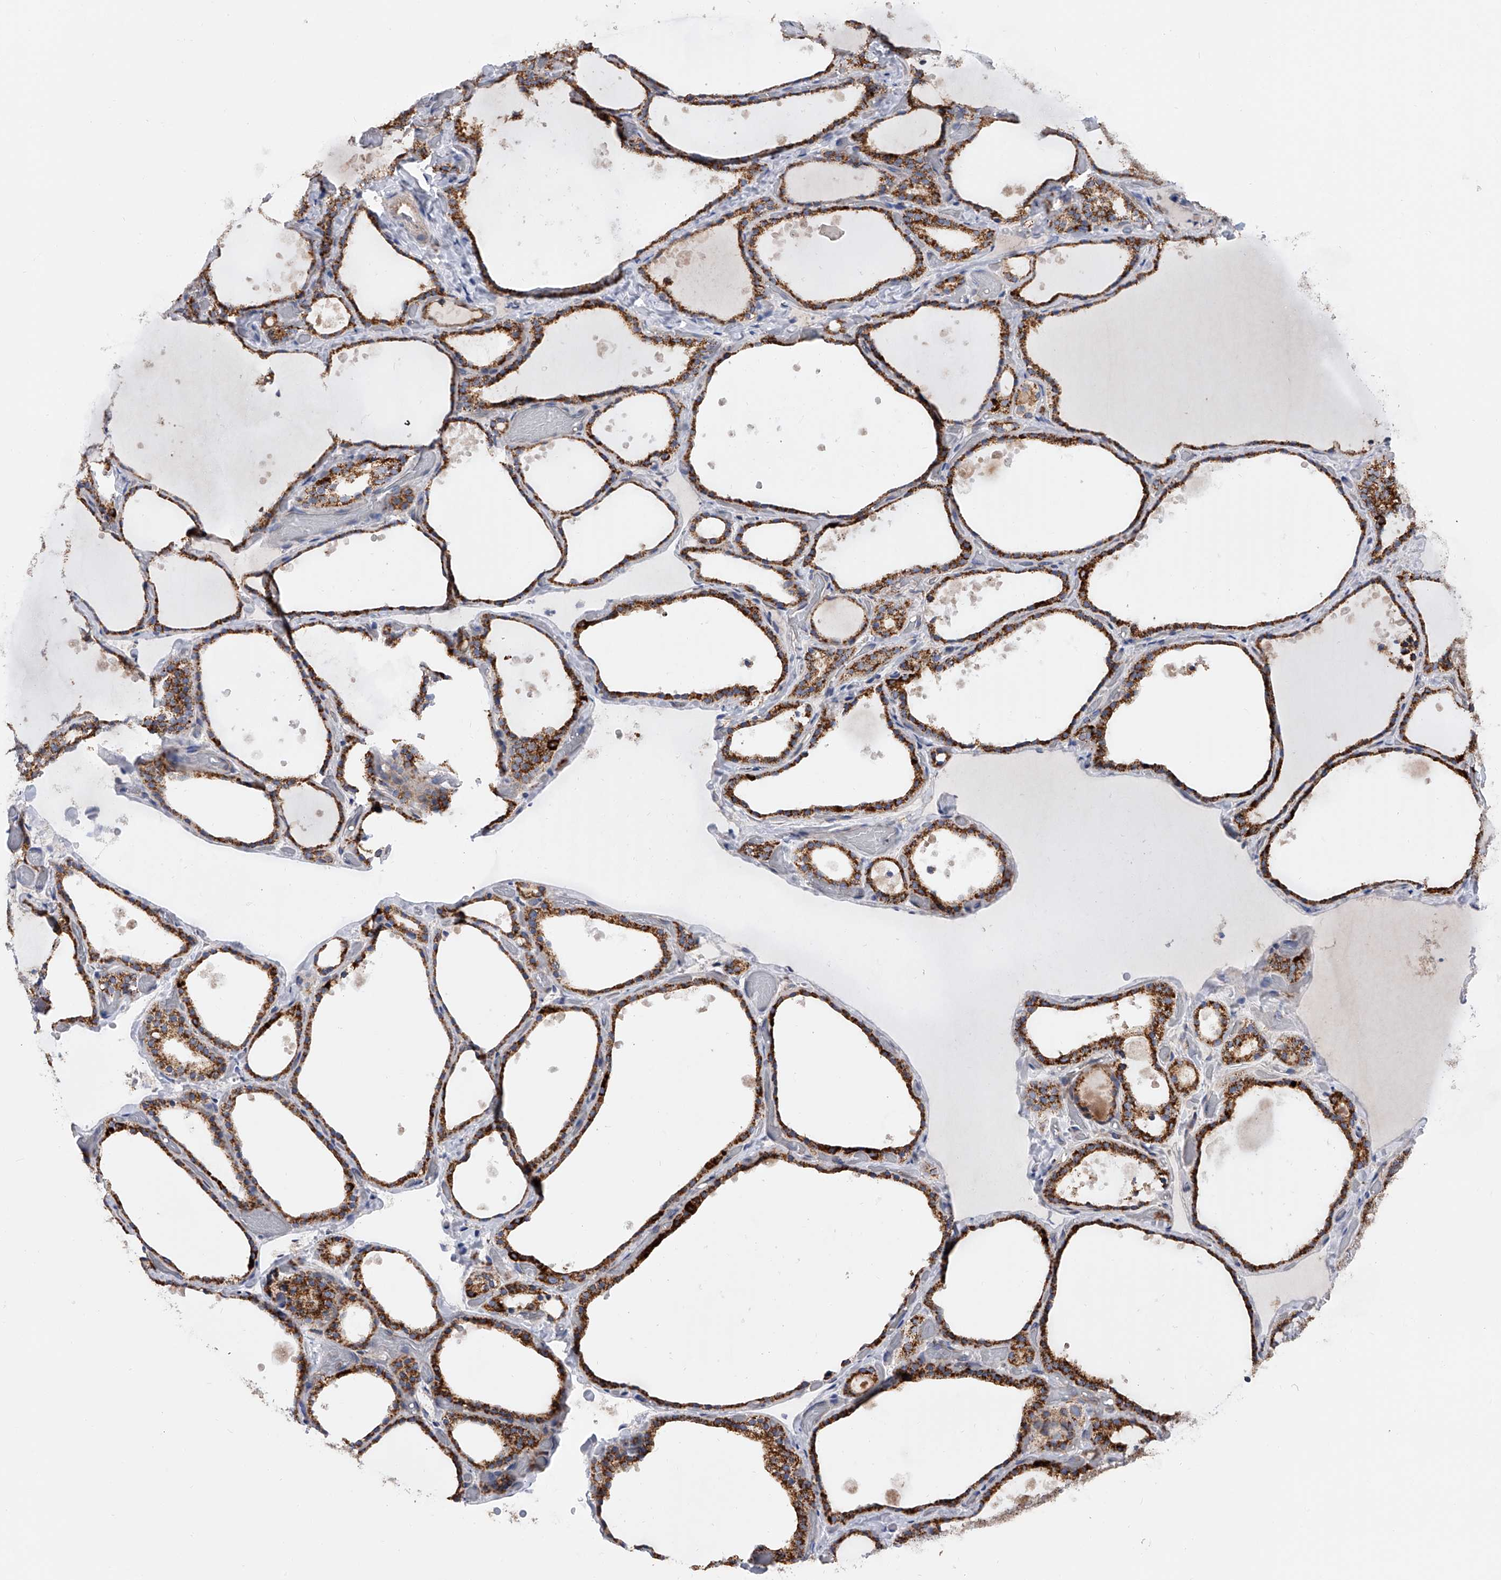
{"staining": {"intensity": "strong", "quantity": ">75%", "location": "cytoplasmic/membranous"}, "tissue": "thyroid gland", "cell_type": "Glandular cells", "image_type": "normal", "snomed": [{"axis": "morphology", "description": "Normal tissue, NOS"}, {"axis": "topography", "description": "Thyroid gland"}], "caption": "The image shows immunohistochemical staining of benign thyroid gland. There is strong cytoplasmic/membranous staining is present in about >75% of glandular cells.", "gene": "PDSS2", "patient": {"sex": "female", "age": 44}}